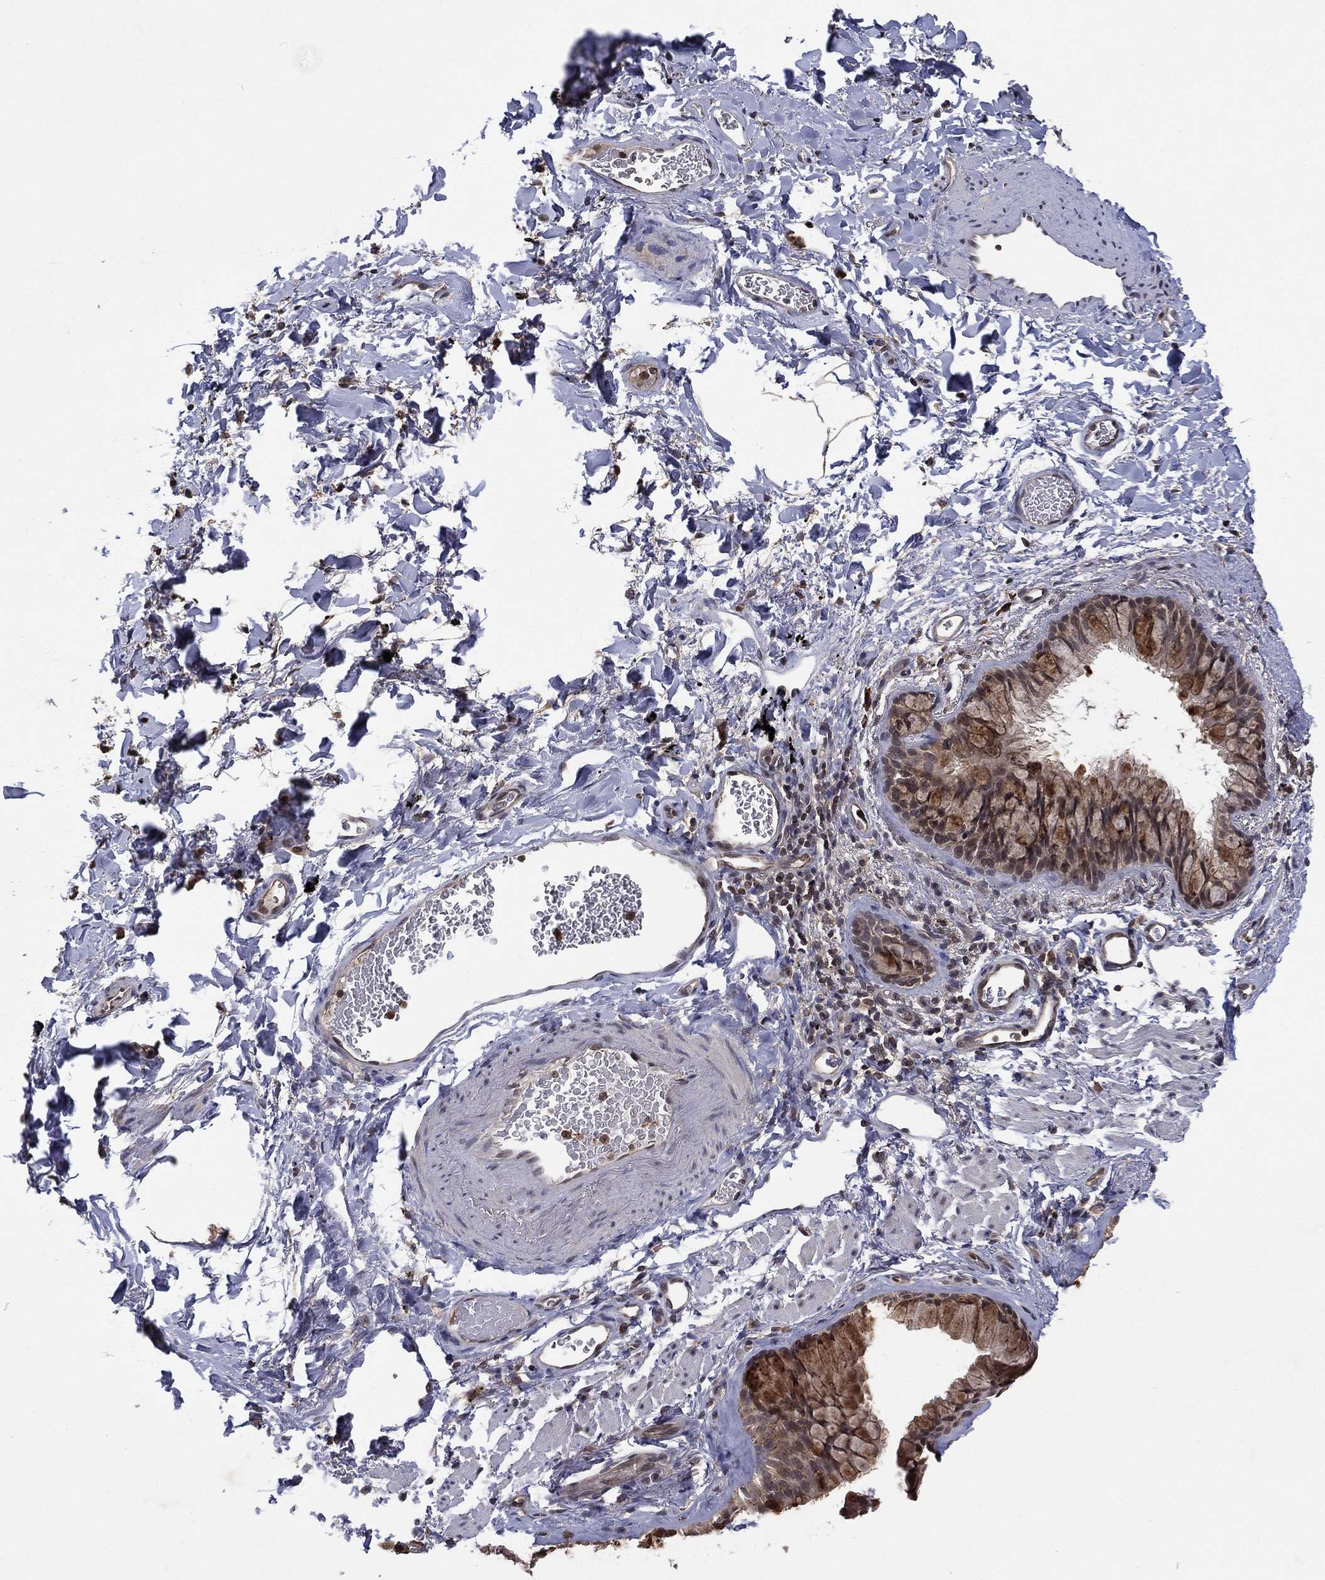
{"staining": {"intensity": "negative", "quantity": "none", "location": "none"}, "tissue": "soft tissue", "cell_type": "Fibroblasts", "image_type": "normal", "snomed": [{"axis": "morphology", "description": "Normal tissue, NOS"}, {"axis": "morphology", "description": "Adenocarcinoma, NOS"}, {"axis": "topography", "description": "Cartilage tissue"}, {"axis": "topography", "description": "Lung"}], "caption": "This is a micrograph of immunohistochemistry (IHC) staining of benign soft tissue, which shows no staining in fibroblasts. (DAB (3,3'-diaminobenzidine) IHC, high magnification).", "gene": "ATG4B", "patient": {"sex": "male", "age": 59}}